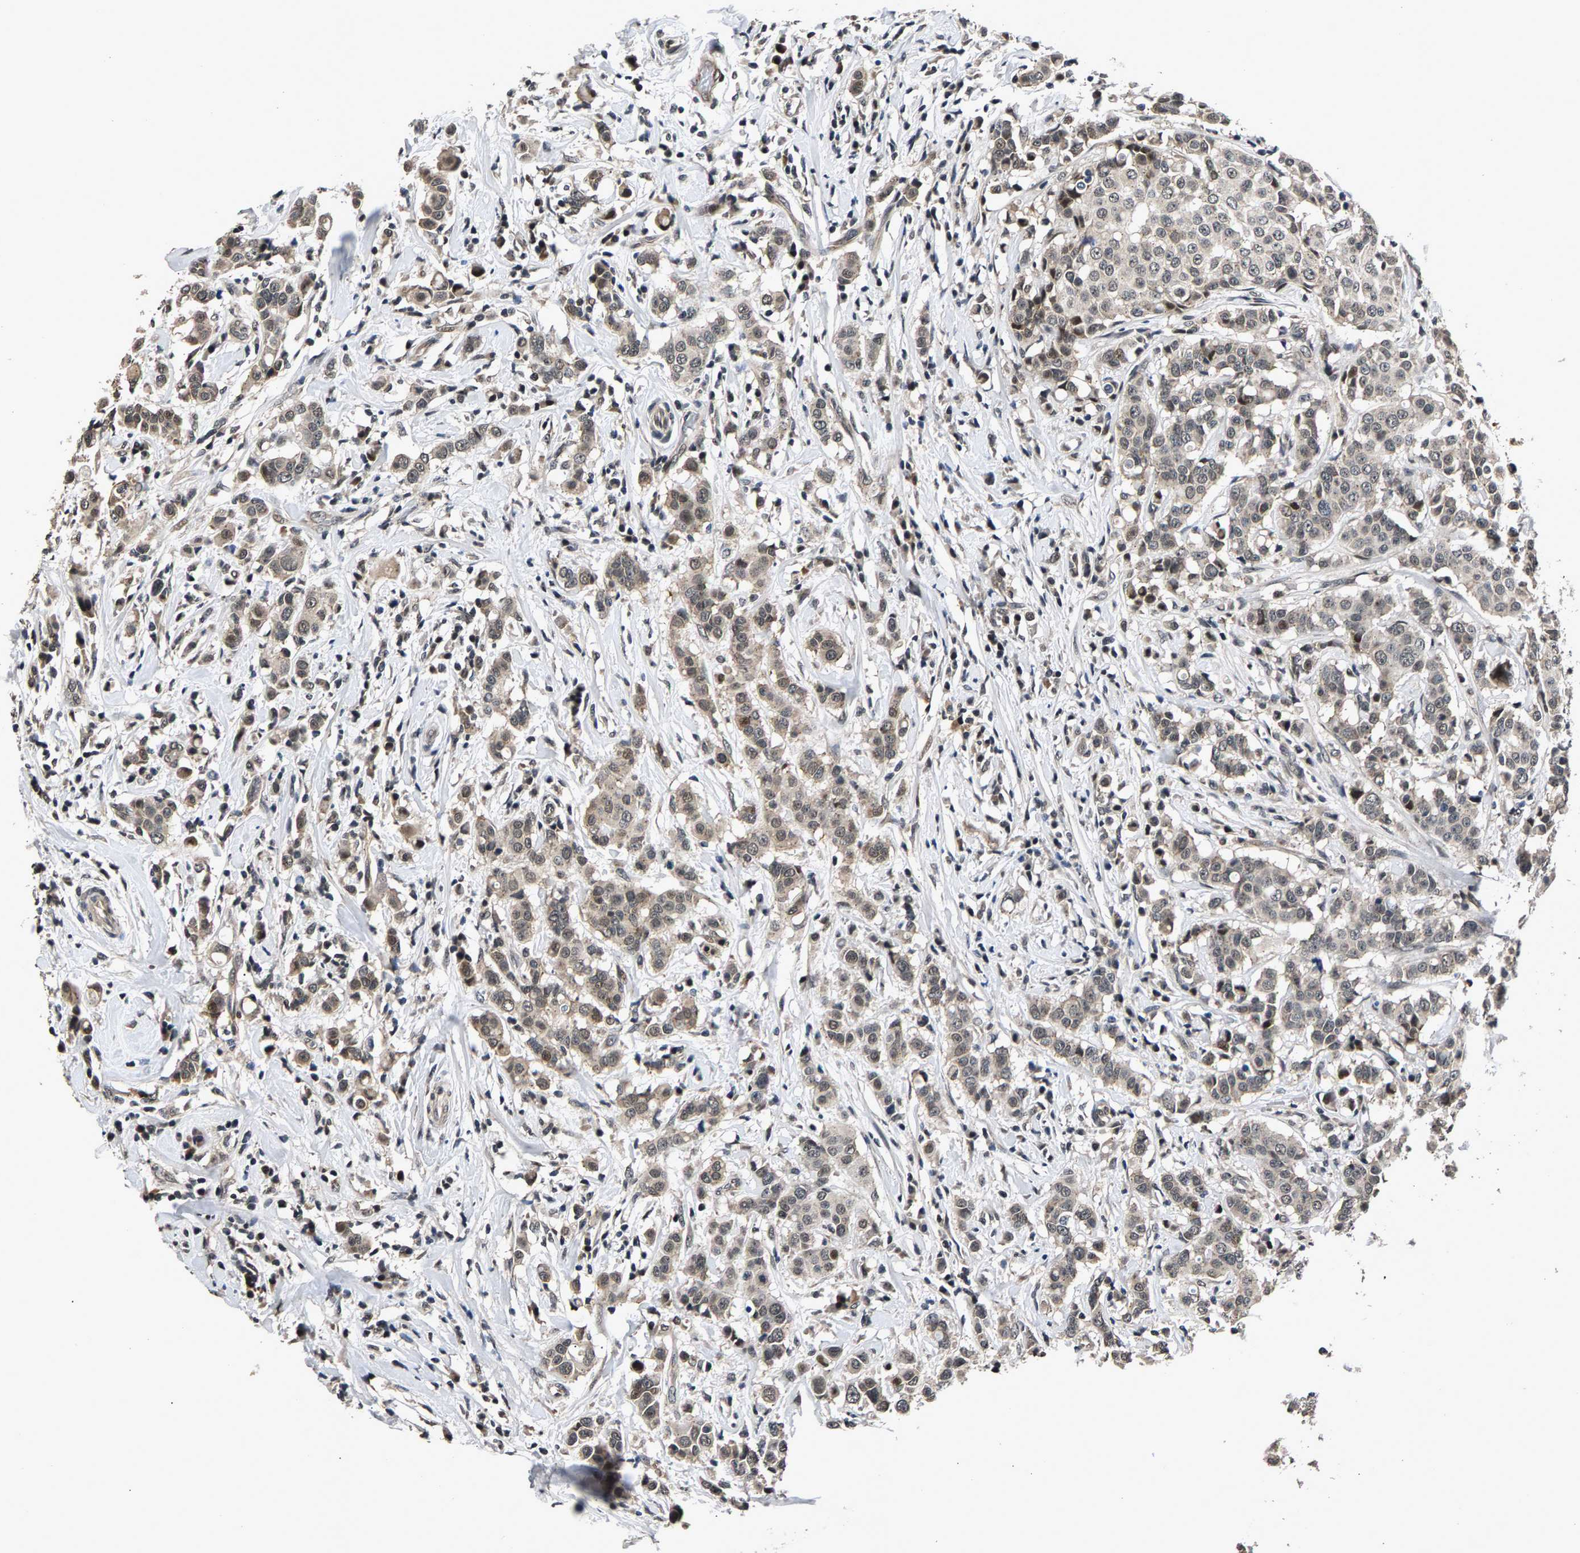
{"staining": {"intensity": "weak", "quantity": ">75%", "location": "cytoplasmic/membranous,nuclear"}, "tissue": "breast cancer", "cell_type": "Tumor cells", "image_type": "cancer", "snomed": [{"axis": "morphology", "description": "Duct carcinoma"}, {"axis": "topography", "description": "Breast"}], "caption": "Immunohistochemical staining of human breast cancer (invasive ductal carcinoma) displays low levels of weak cytoplasmic/membranous and nuclear protein expression in about >75% of tumor cells.", "gene": "RBM33", "patient": {"sex": "female", "age": 27}}